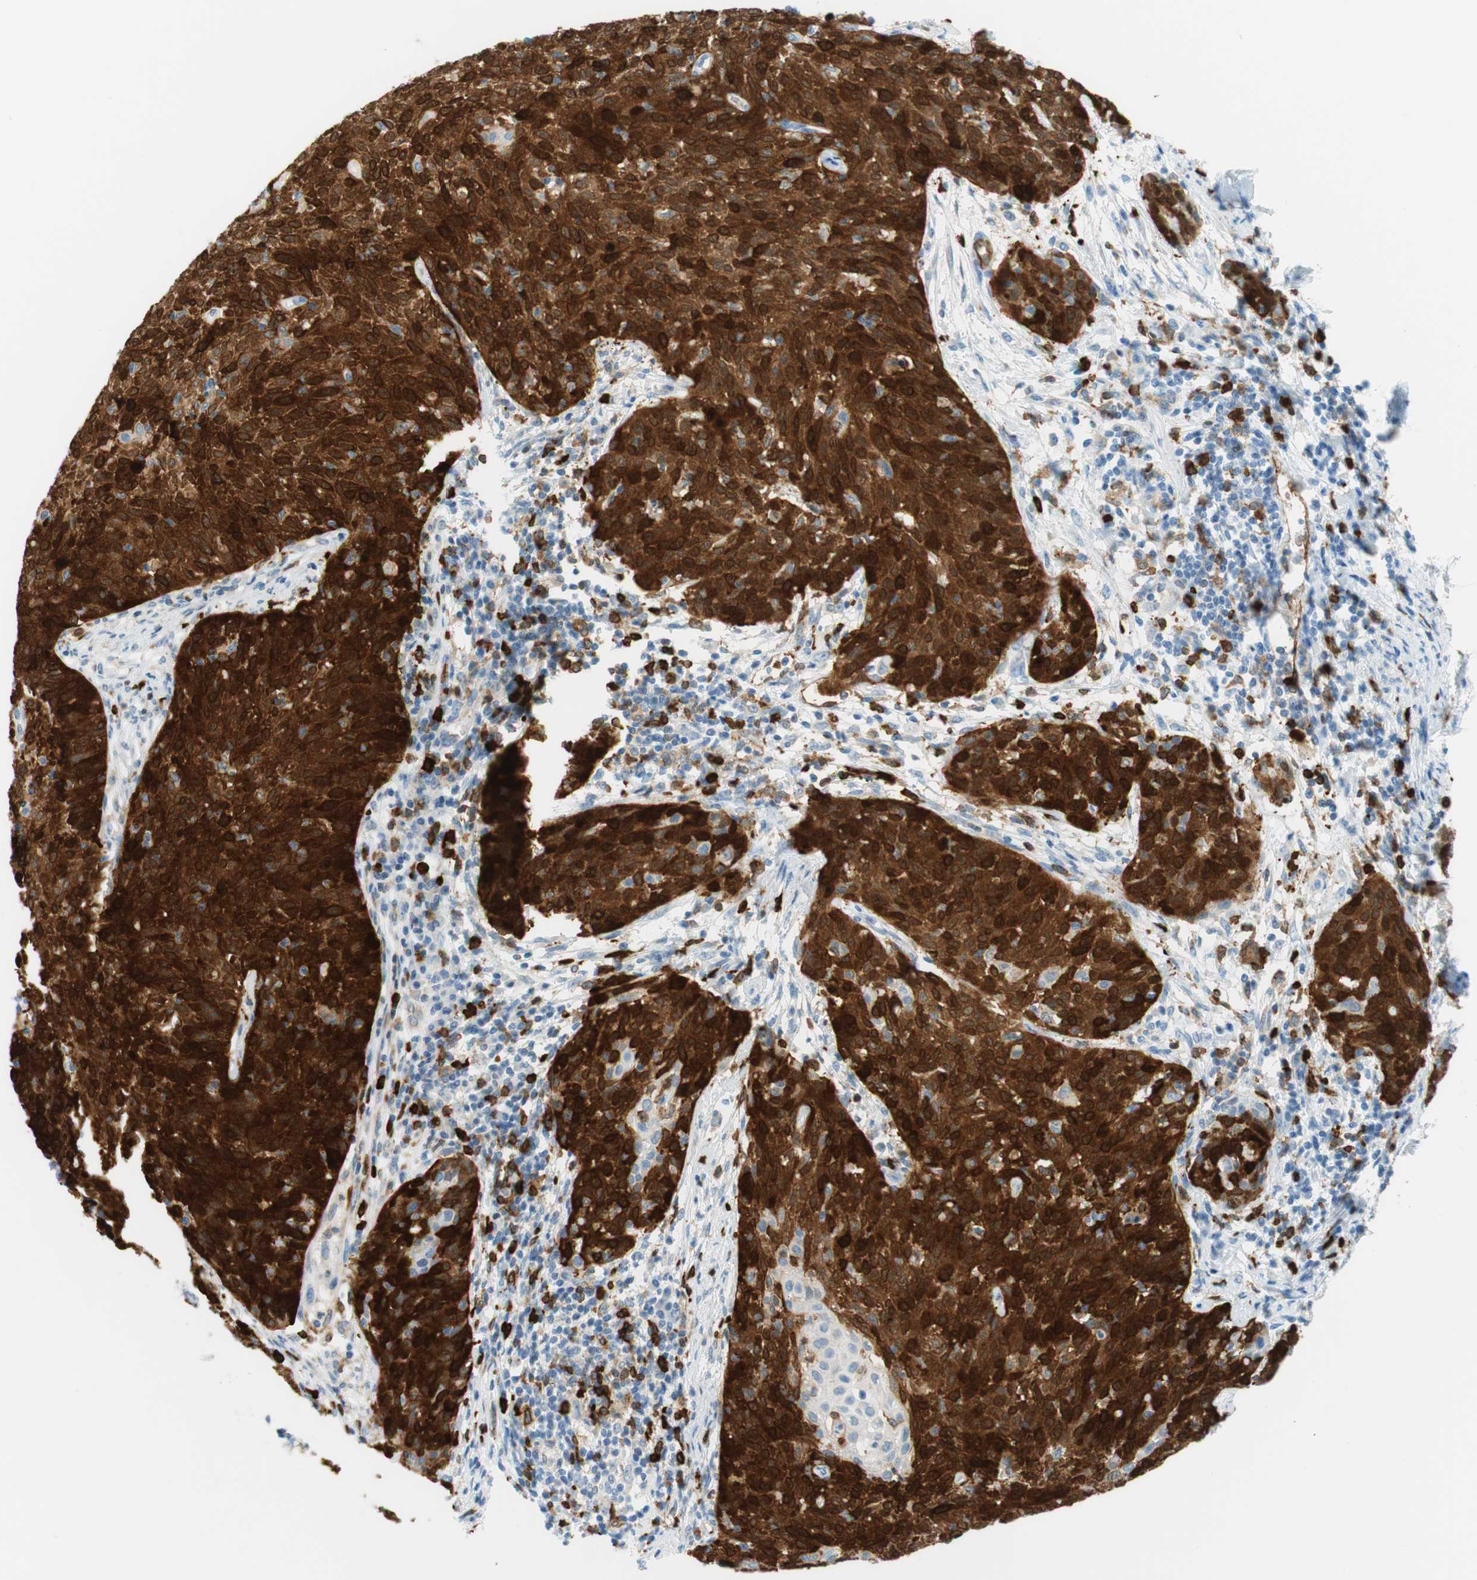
{"staining": {"intensity": "strong", "quantity": ">75%", "location": "cytoplasmic/membranous,nuclear"}, "tissue": "cervical cancer", "cell_type": "Tumor cells", "image_type": "cancer", "snomed": [{"axis": "morphology", "description": "Squamous cell carcinoma, NOS"}, {"axis": "topography", "description": "Cervix"}], "caption": "A high-resolution histopathology image shows immunohistochemistry (IHC) staining of cervical squamous cell carcinoma, which demonstrates strong cytoplasmic/membranous and nuclear positivity in about >75% of tumor cells.", "gene": "STMN1", "patient": {"sex": "female", "age": 38}}